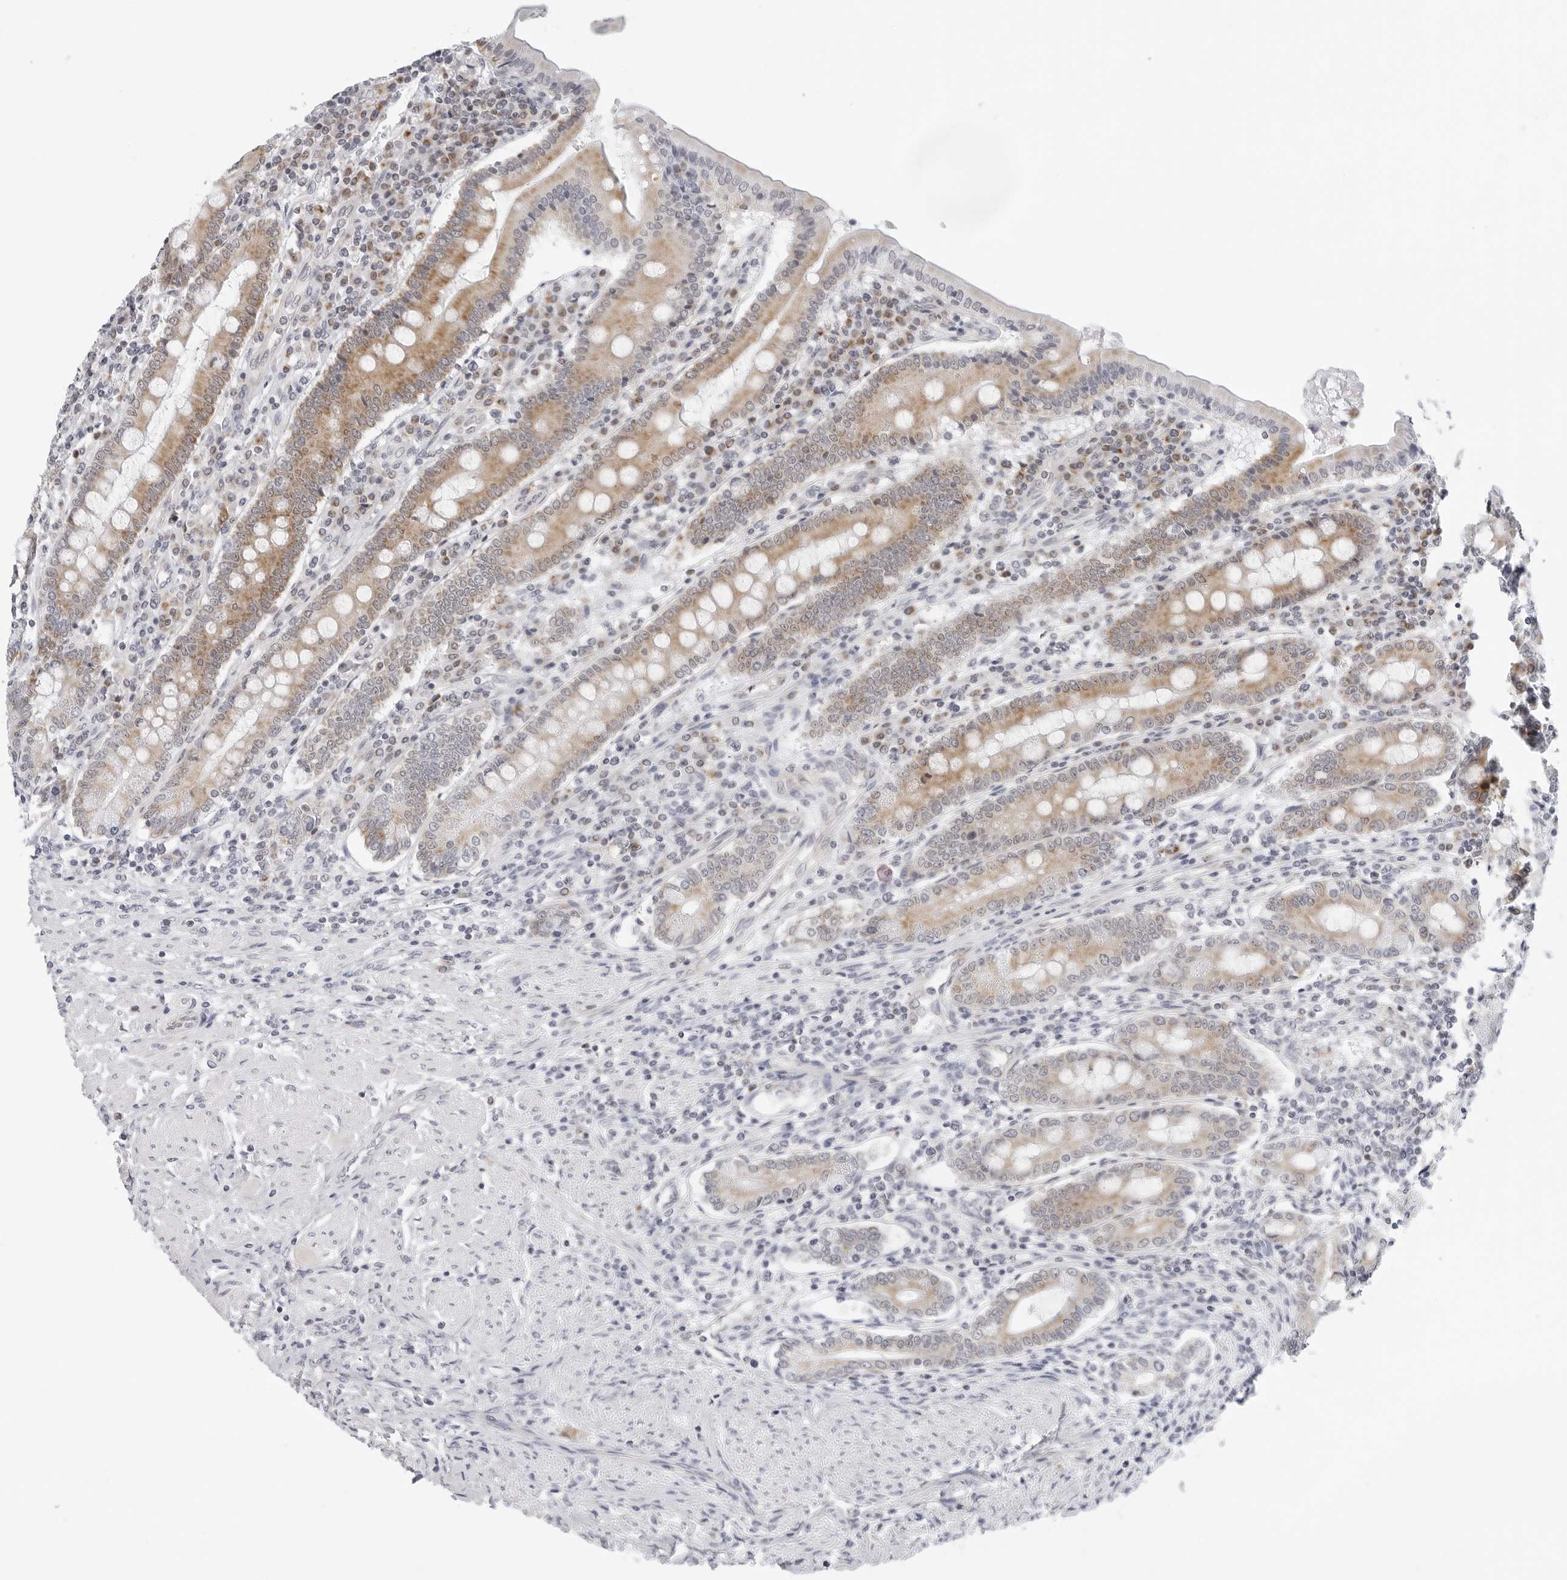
{"staining": {"intensity": "moderate", "quantity": ">75%", "location": "cytoplasmic/membranous"}, "tissue": "duodenum", "cell_type": "Glandular cells", "image_type": "normal", "snomed": [{"axis": "morphology", "description": "Normal tissue, NOS"}, {"axis": "morphology", "description": "Adenocarcinoma, NOS"}, {"axis": "topography", "description": "Pancreas"}, {"axis": "topography", "description": "Duodenum"}], "caption": "Moderate cytoplasmic/membranous protein staining is appreciated in about >75% of glandular cells in duodenum. (IHC, brightfield microscopy, high magnification).", "gene": "CIART", "patient": {"sex": "male", "age": 50}}